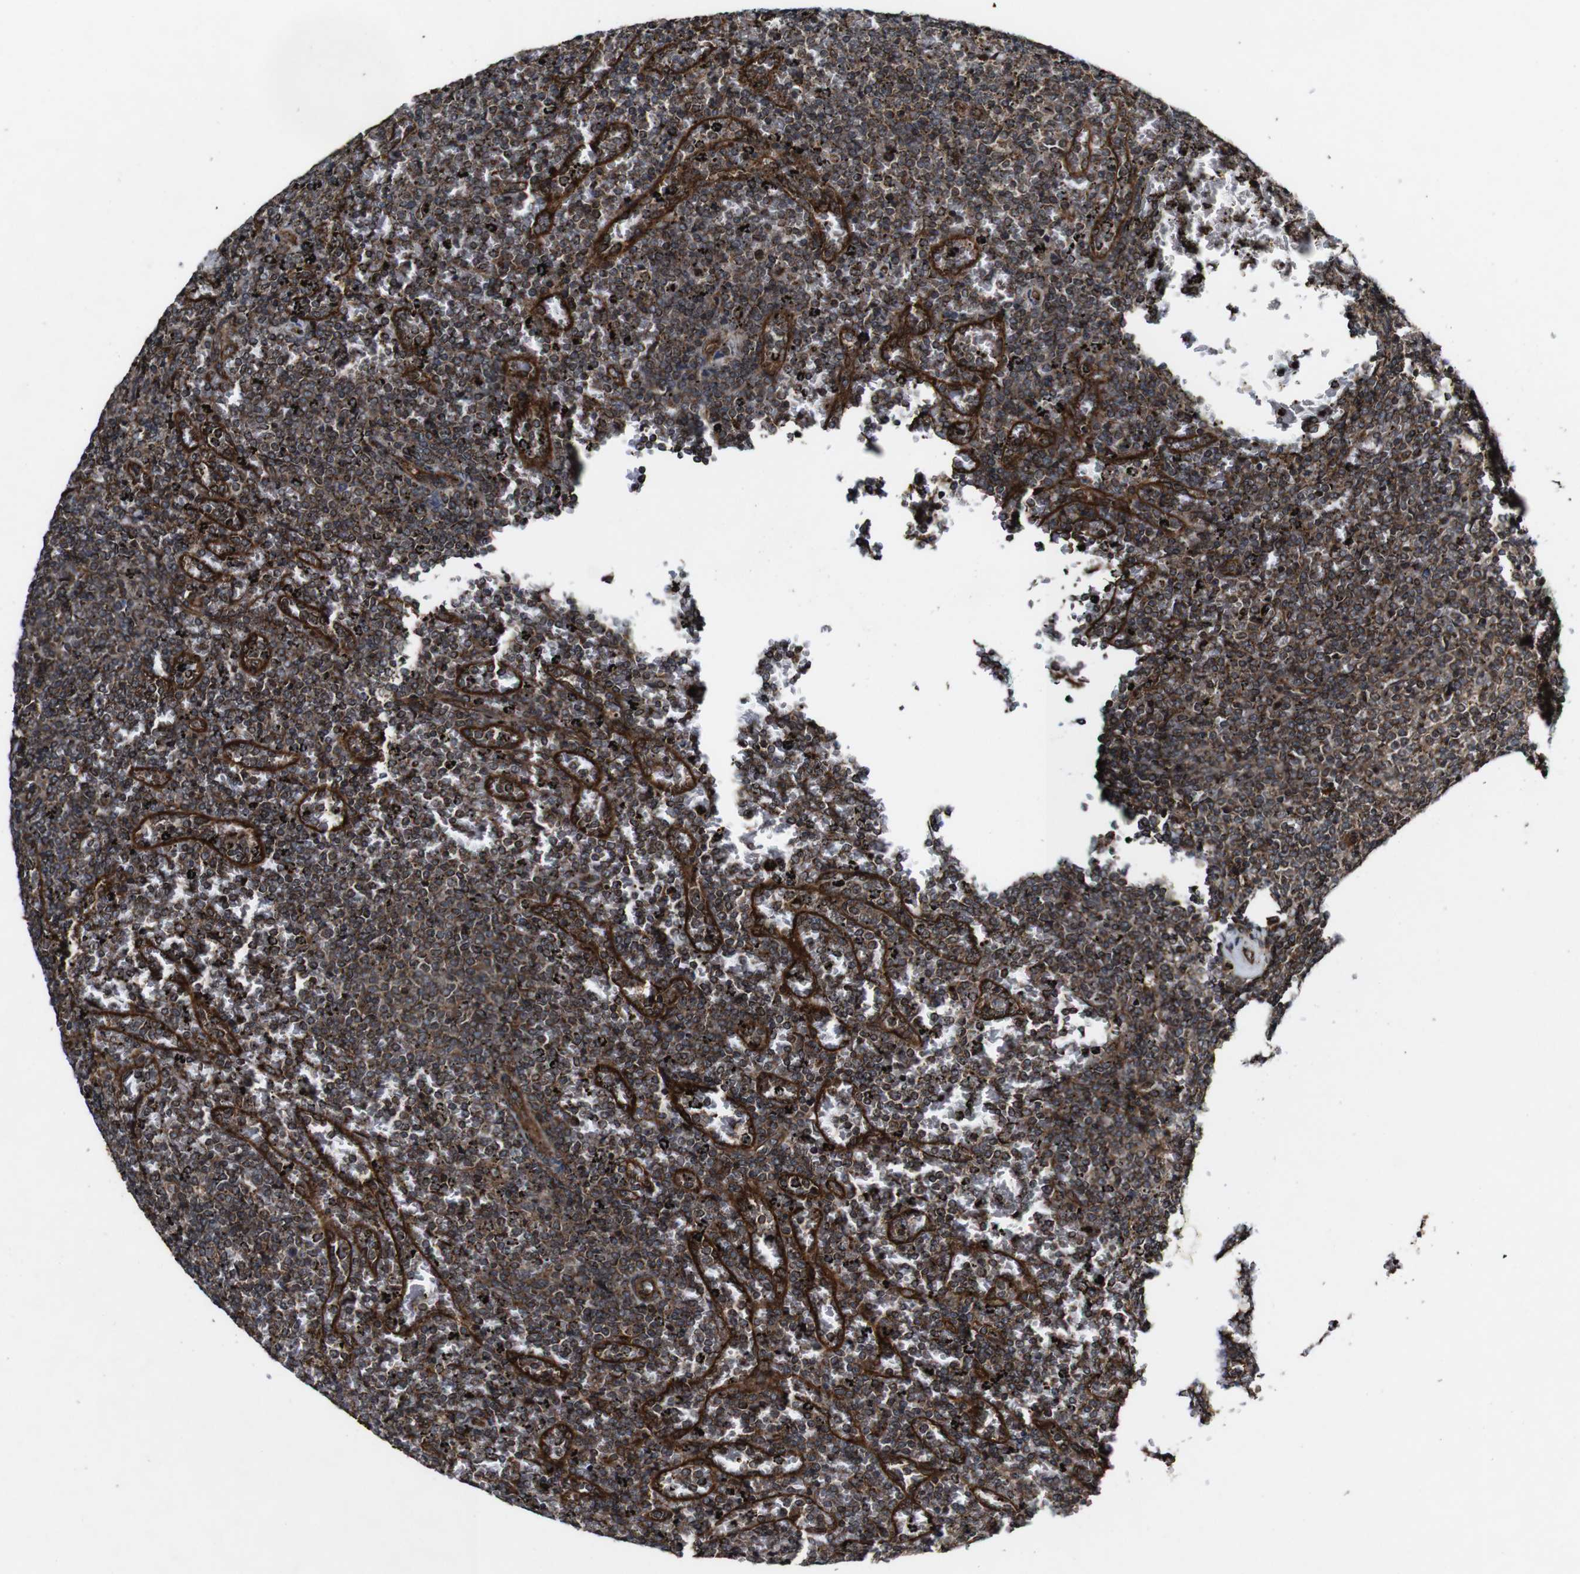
{"staining": {"intensity": "moderate", "quantity": ">75%", "location": "cytoplasmic/membranous"}, "tissue": "lymphoma", "cell_type": "Tumor cells", "image_type": "cancer", "snomed": [{"axis": "morphology", "description": "Malignant lymphoma, non-Hodgkin's type, Low grade"}, {"axis": "topography", "description": "Spleen"}], "caption": "The image exhibits a brown stain indicating the presence of a protein in the cytoplasmic/membranous of tumor cells in lymphoma. Immunohistochemistry stains the protein in brown and the nuclei are stained blue.", "gene": "BTN3A3", "patient": {"sex": "female", "age": 77}}